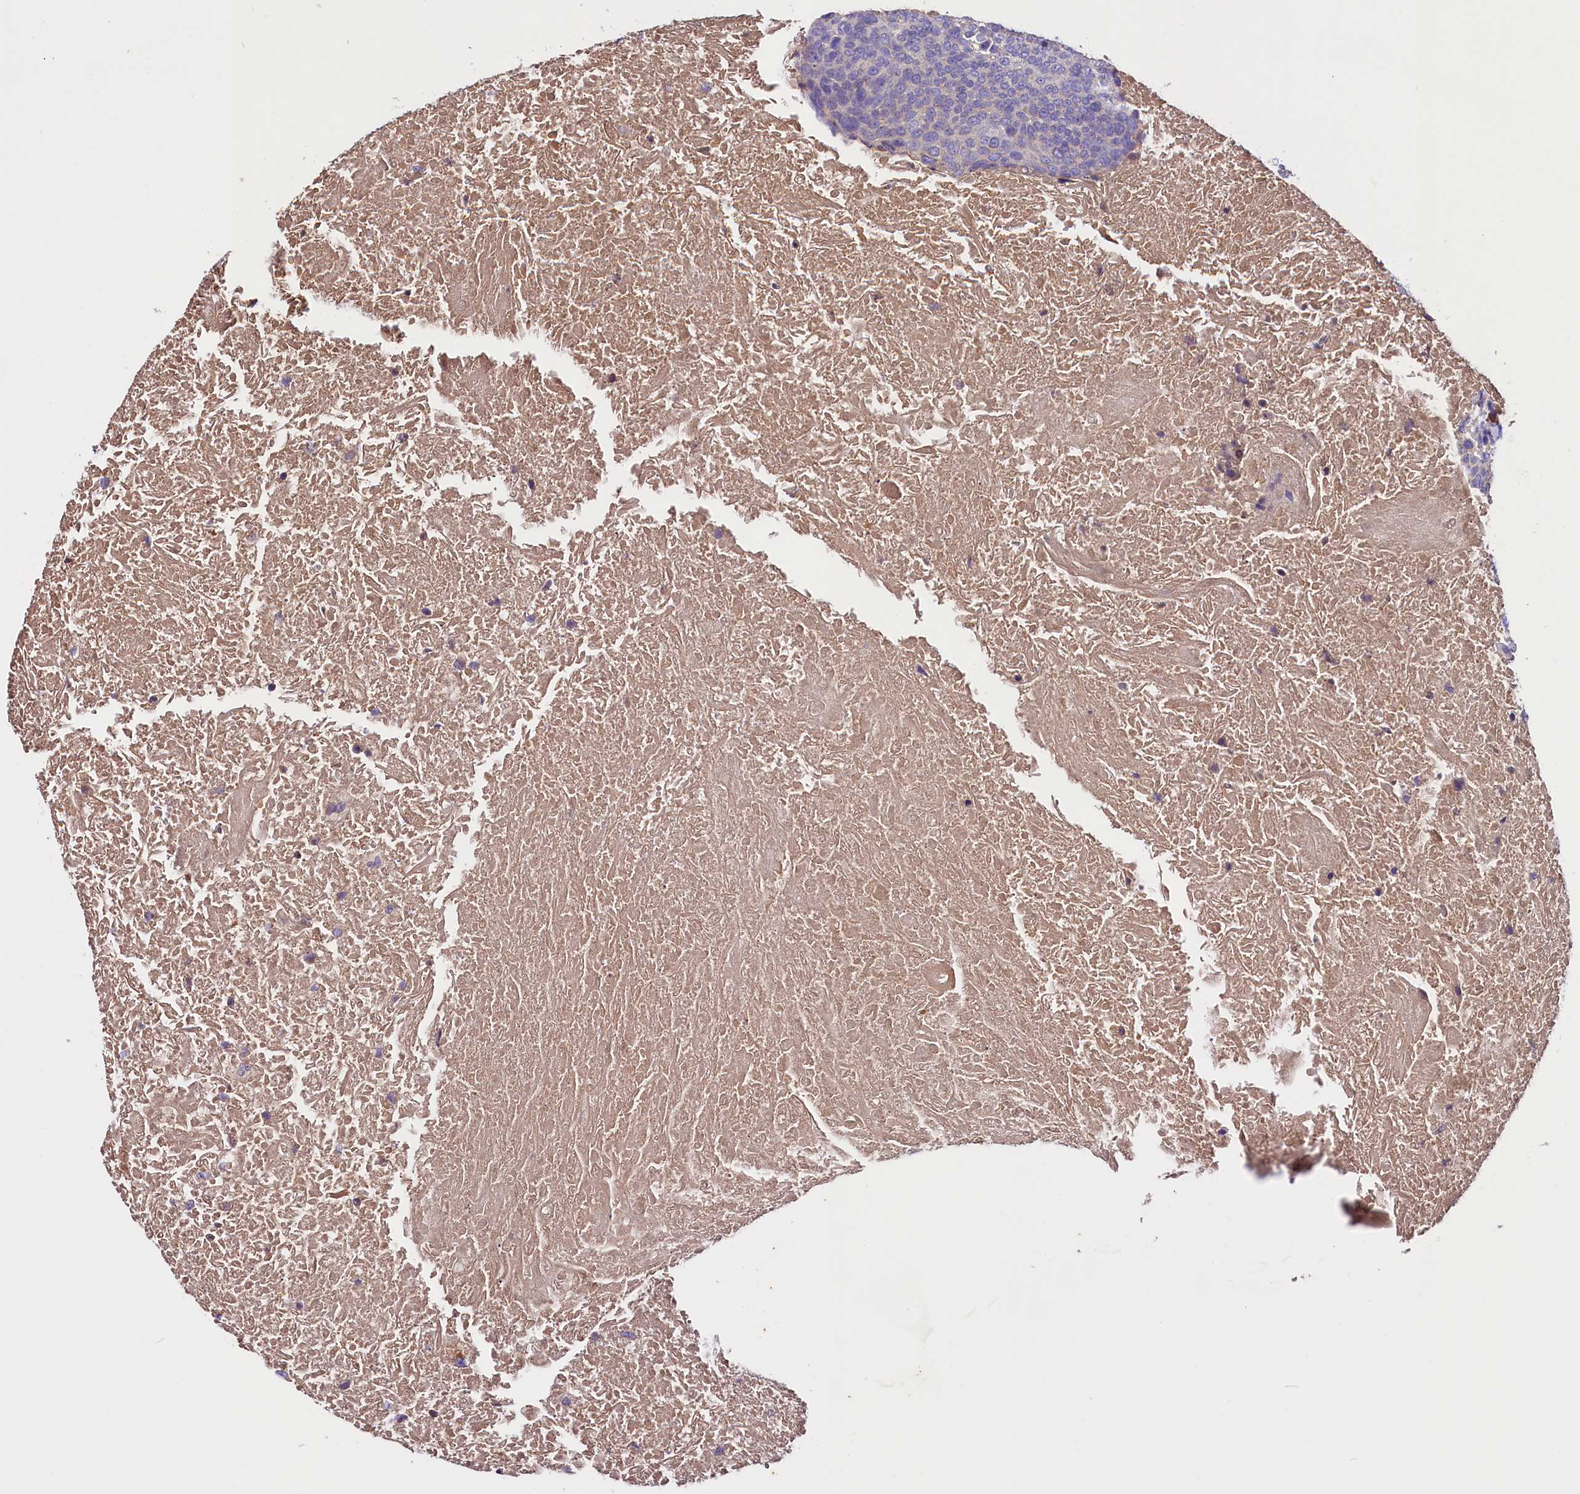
{"staining": {"intensity": "negative", "quantity": "none", "location": "none"}, "tissue": "head and neck cancer", "cell_type": "Tumor cells", "image_type": "cancer", "snomed": [{"axis": "morphology", "description": "Squamous cell carcinoma, NOS"}, {"axis": "morphology", "description": "Squamous cell carcinoma, metastatic, NOS"}, {"axis": "topography", "description": "Lymph node"}, {"axis": "topography", "description": "Head-Neck"}], "caption": "Immunohistochemical staining of head and neck cancer (squamous cell carcinoma) displays no significant positivity in tumor cells.", "gene": "SIX5", "patient": {"sex": "male", "age": 62}}